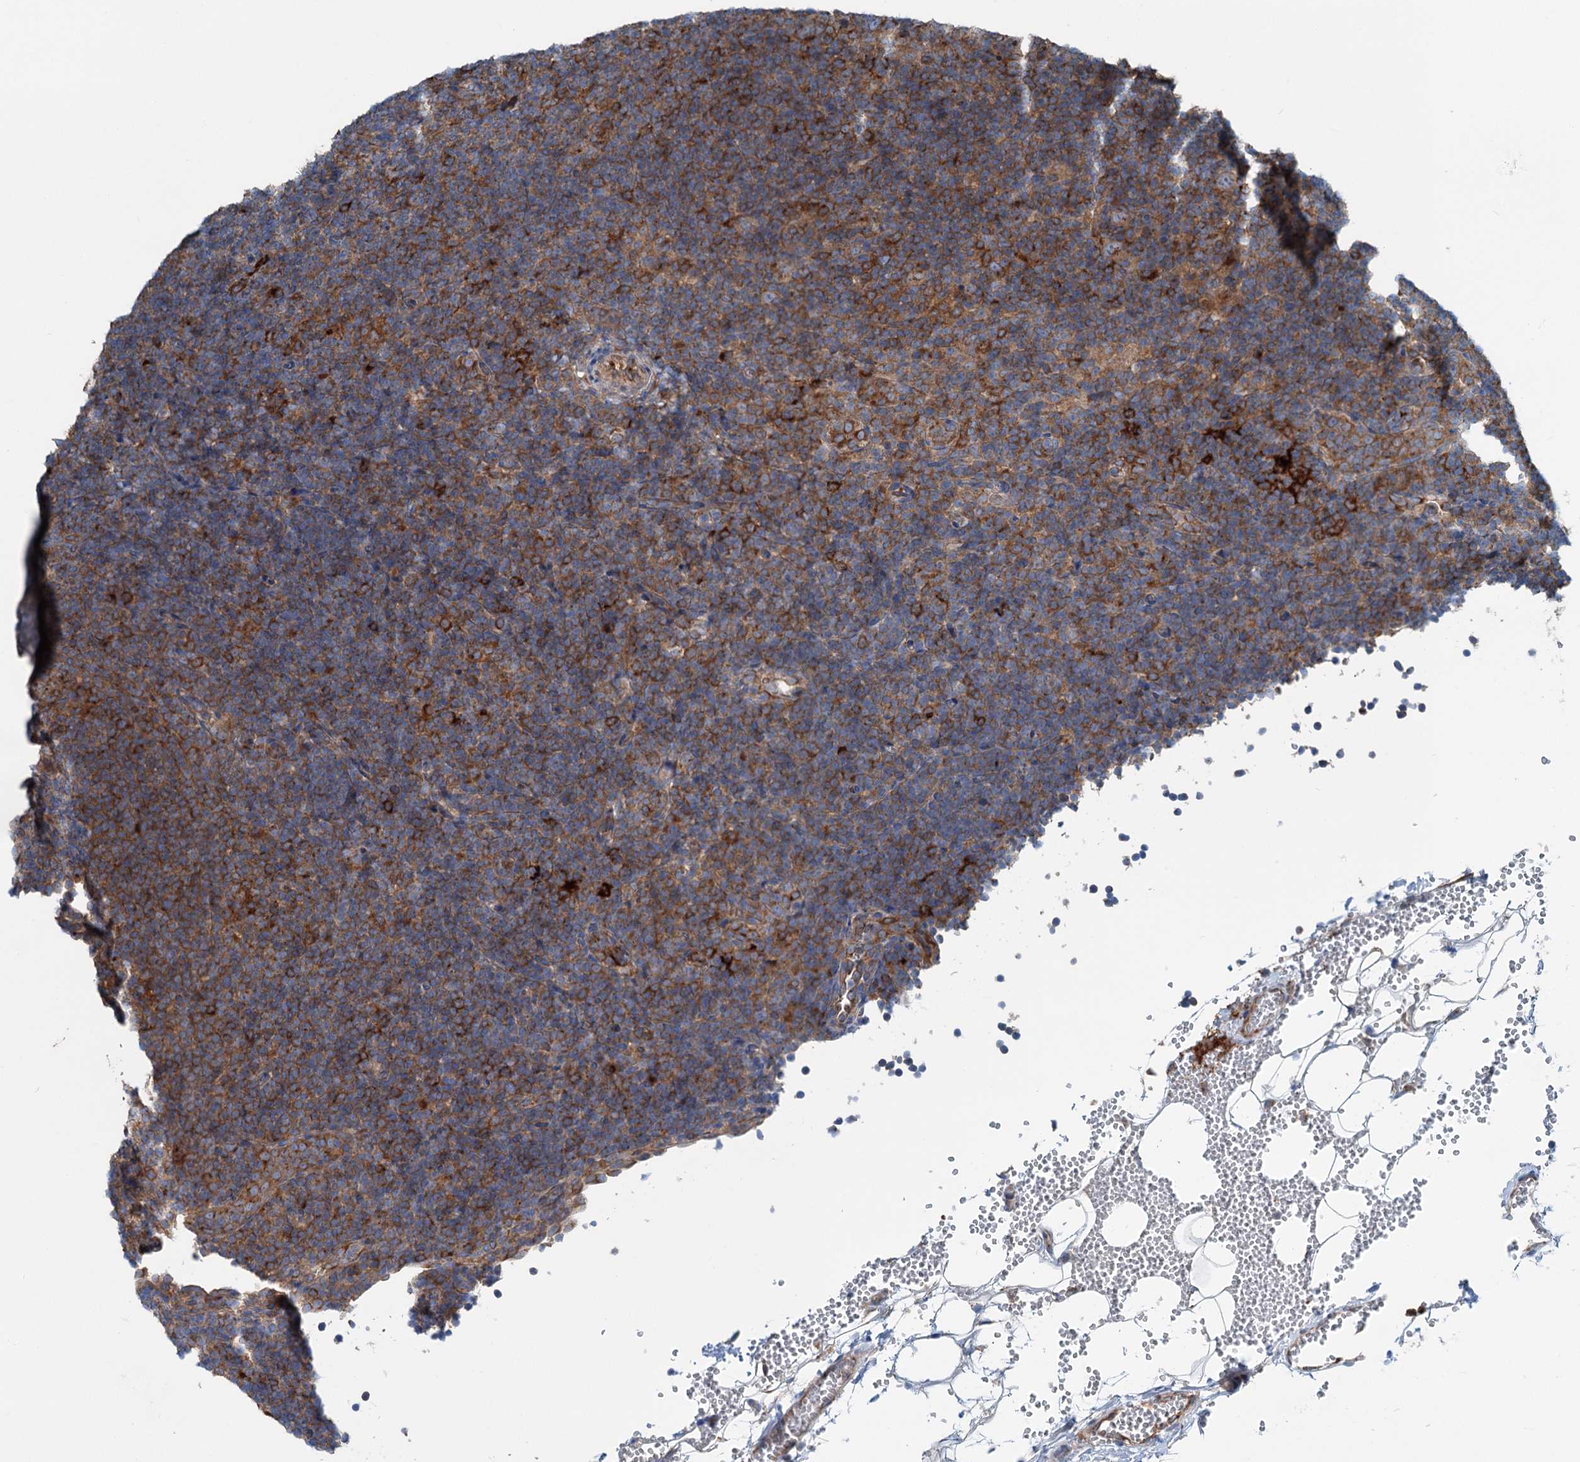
{"staining": {"intensity": "weak", "quantity": ">75%", "location": "cytoplasmic/membranous"}, "tissue": "lymphoma", "cell_type": "Tumor cells", "image_type": "cancer", "snomed": [{"axis": "morphology", "description": "Hodgkin's disease, NOS"}, {"axis": "topography", "description": "Lymph node"}], "caption": "This is an image of IHC staining of lymphoma, which shows weak positivity in the cytoplasmic/membranous of tumor cells.", "gene": "CALCOCO1", "patient": {"sex": "female", "age": 57}}